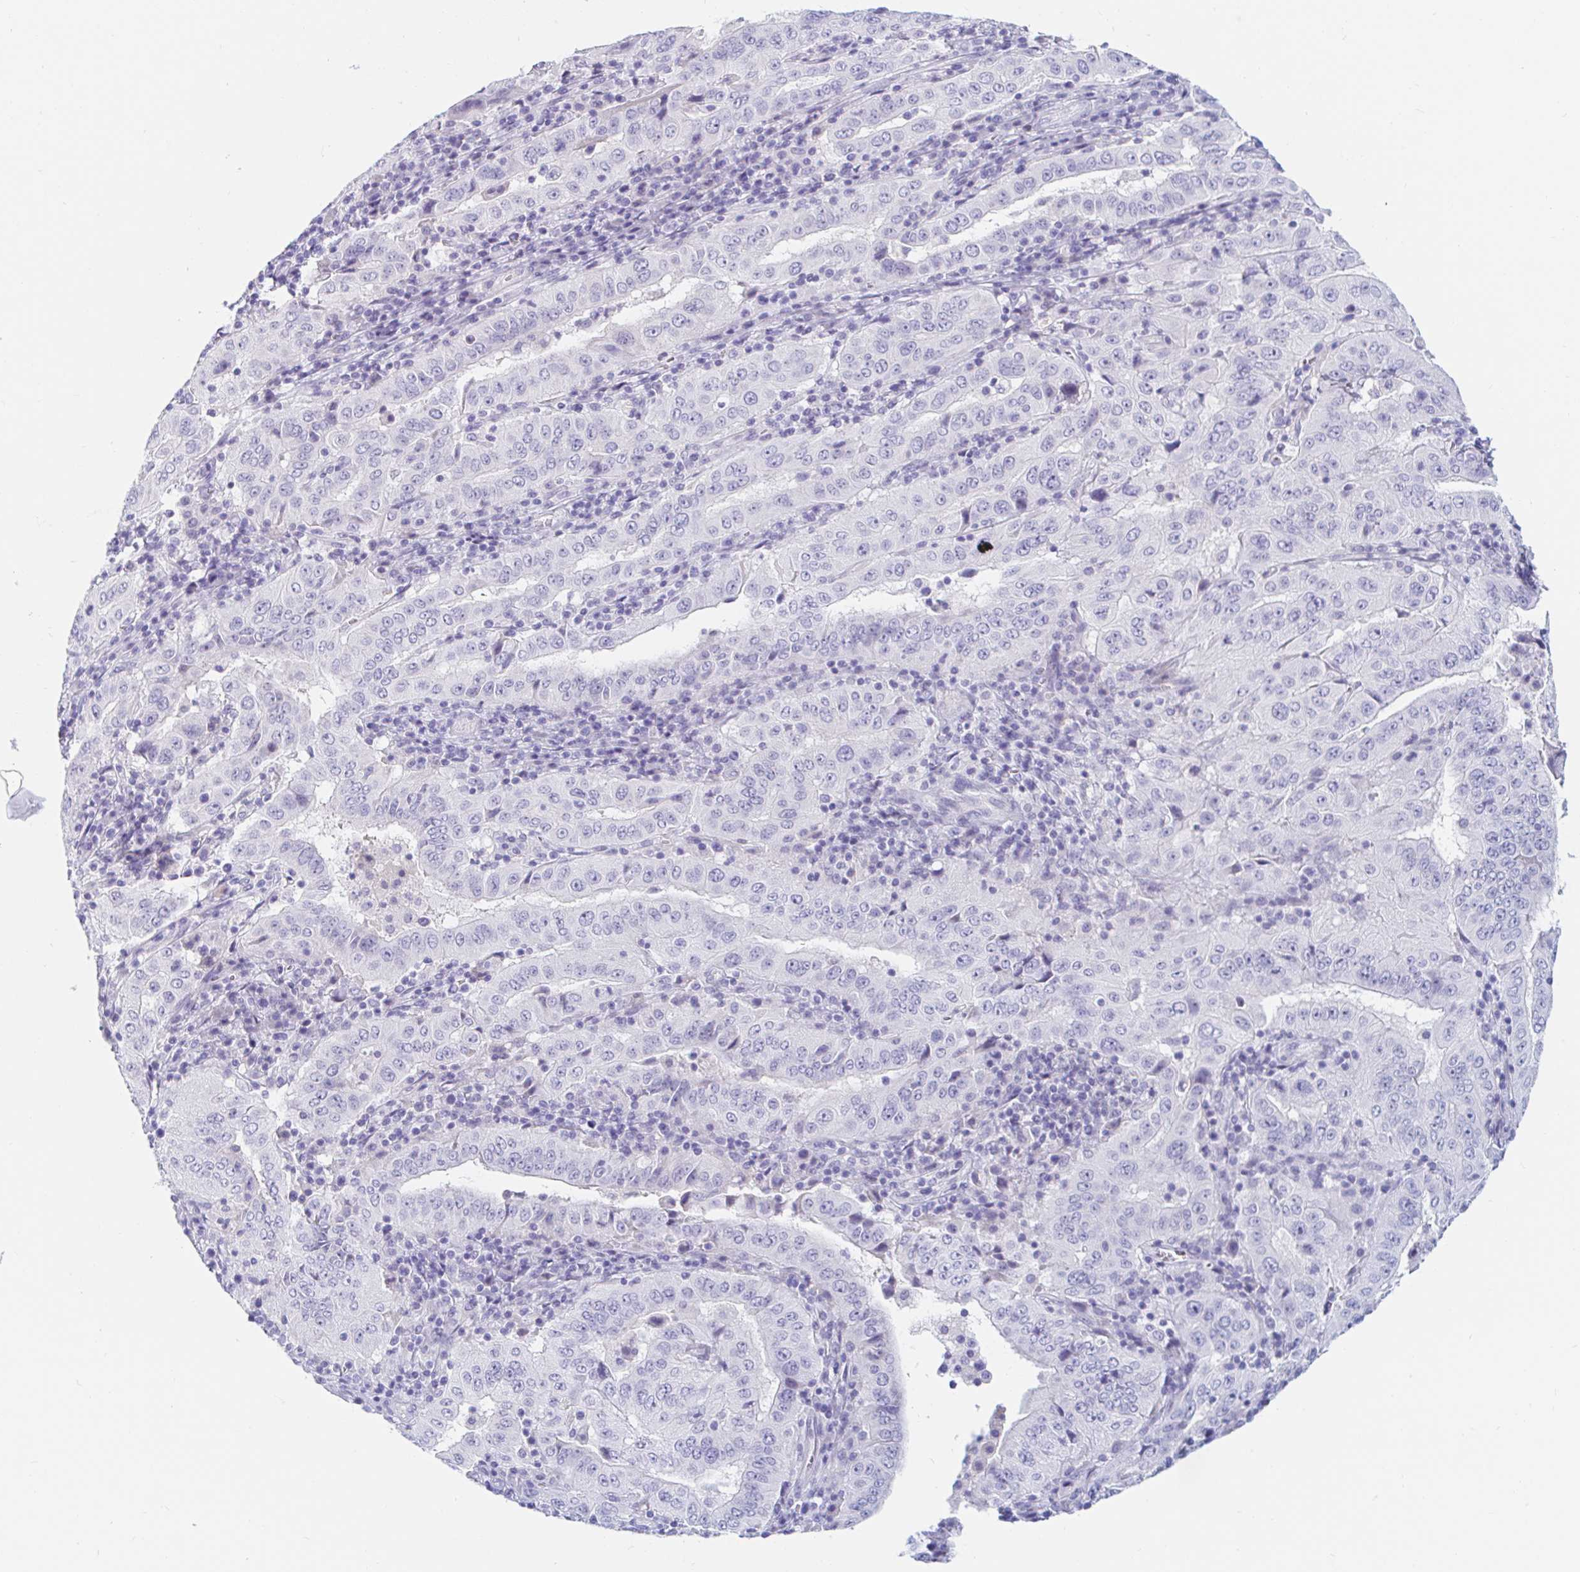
{"staining": {"intensity": "negative", "quantity": "none", "location": "none"}, "tissue": "pancreatic cancer", "cell_type": "Tumor cells", "image_type": "cancer", "snomed": [{"axis": "morphology", "description": "Adenocarcinoma, NOS"}, {"axis": "topography", "description": "Pancreas"}], "caption": "This is an IHC histopathology image of pancreatic adenocarcinoma. There is no positivity in tumor cells.", "gene": "TEX44", "patient": {"sex": "male", "age": 63}}